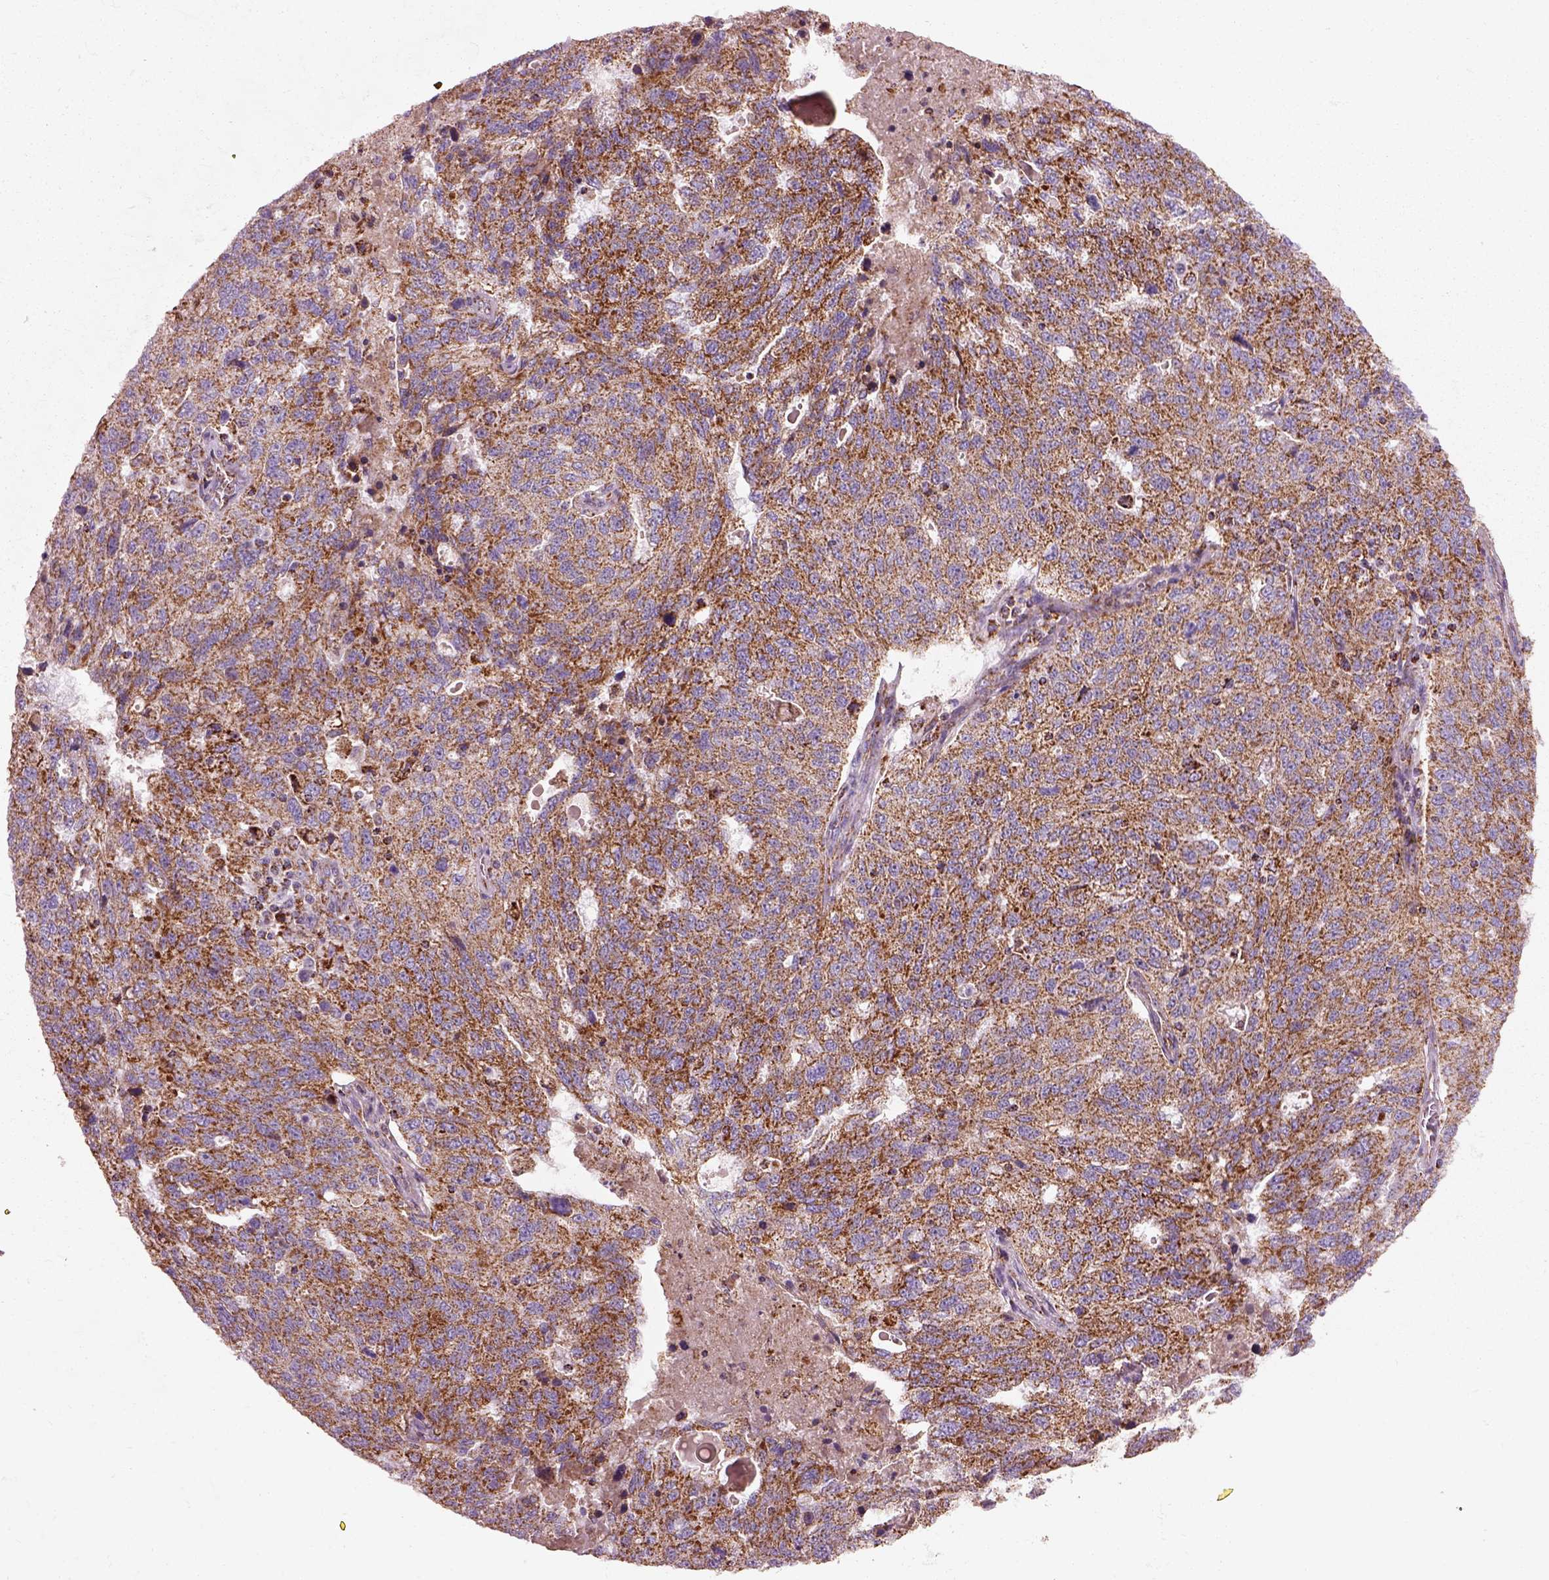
{"staining": {"intensity": "strong", "quantity": ">75%", "location": "cytoplasmic/membranous"}, "tissue": "ovarian cancer", "cell_type": "Tumor cells", "image_type": "cancer", "snomed": [{"axis": "morphology", "description": "Cystadenocarcinoma, serous, NOS"}, {"axis": "topography", "description": "Ovary"}], "caption": "A photomicrograph of human ovarian cancer (serous cystadenocarcinoma) stained for a protein exhibits strong cytoplasmic/membranous brown staining in tumor cells. (IHC, brightfield microscopy, high magnification).", "gene": "SLC25A24", "patient": {"sex": "female", "age": 71}}